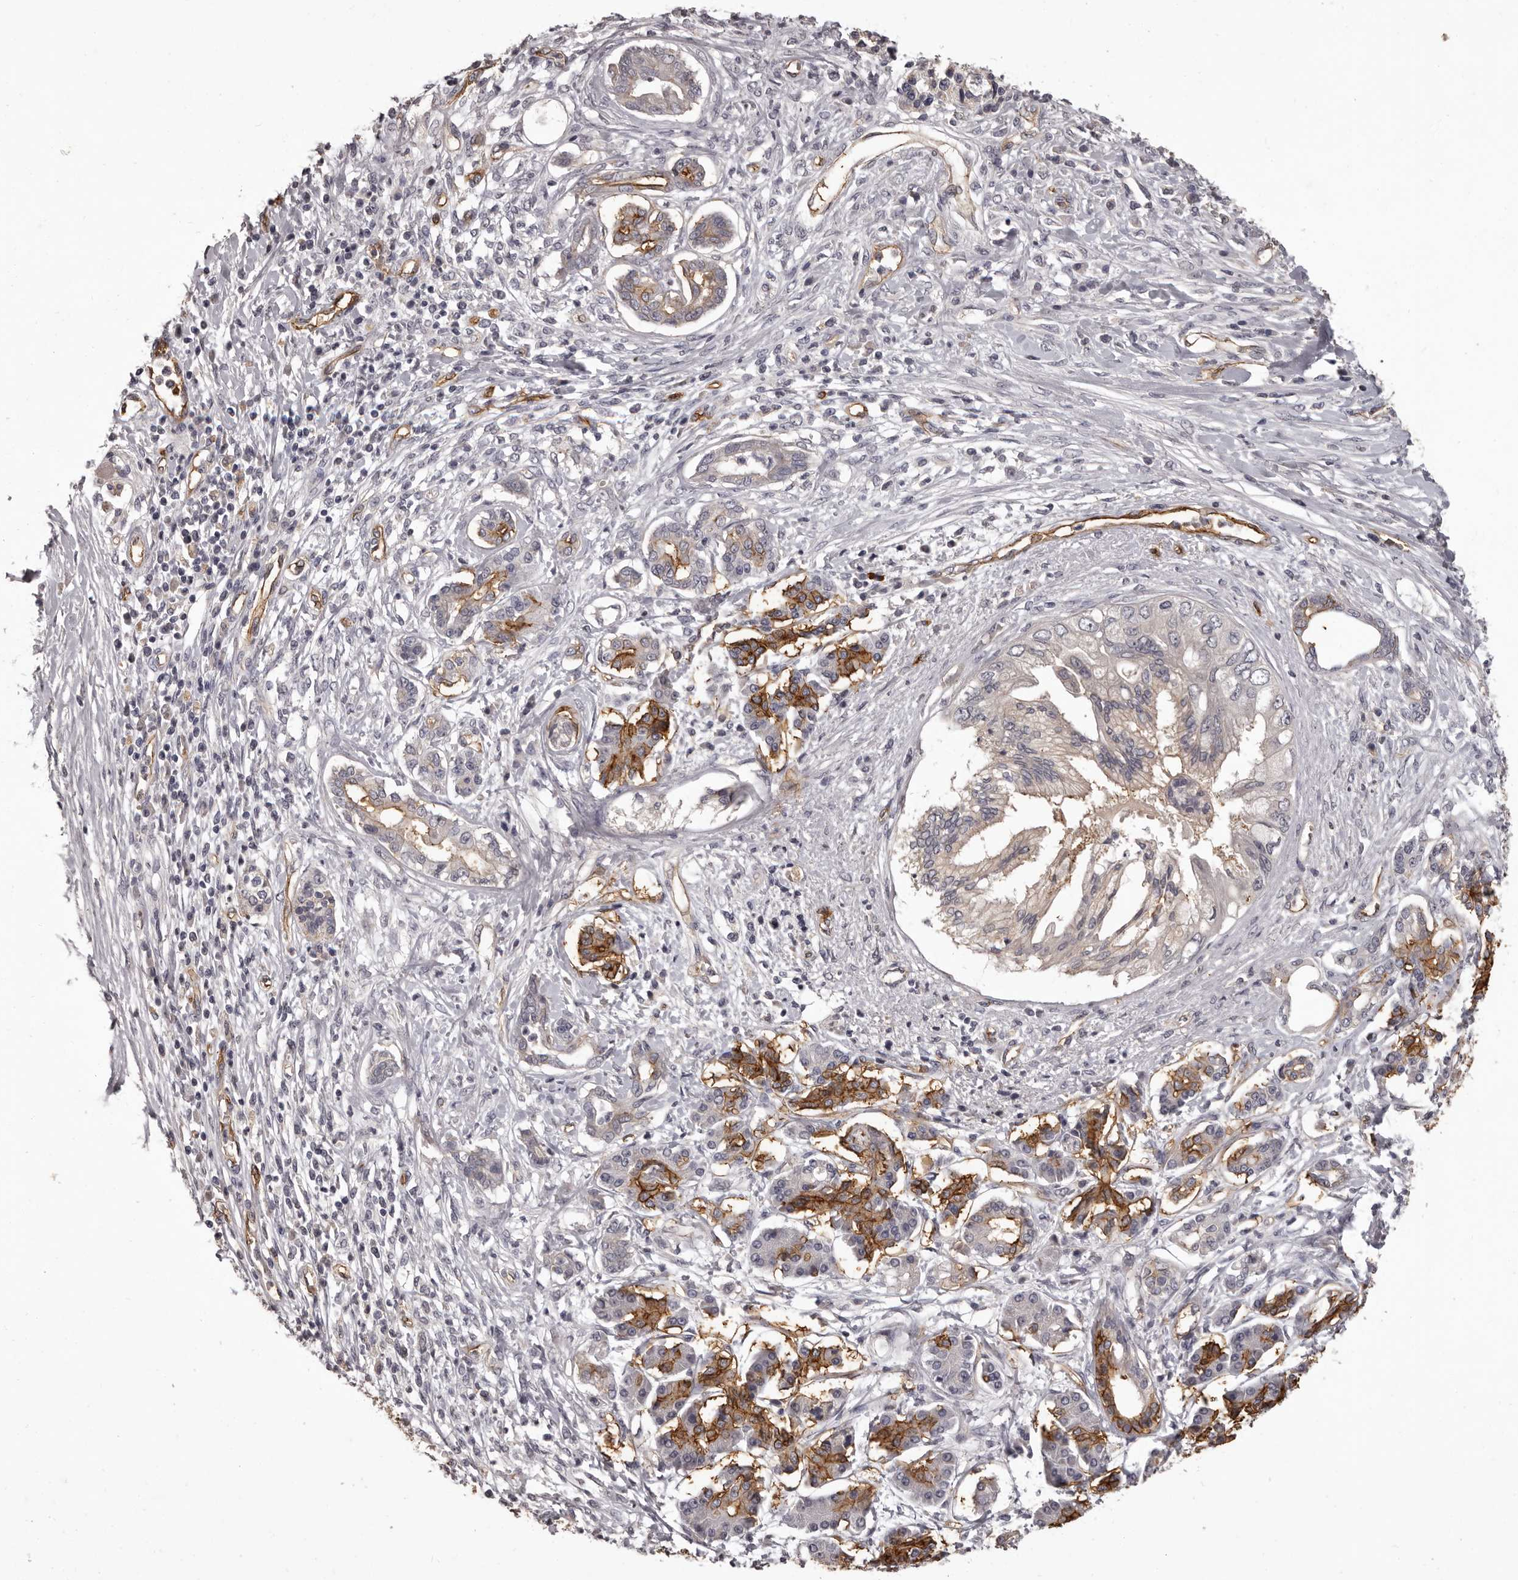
{"staining": {"intensity": "strong", "quantity": "<25%", "location": "cytoplasmic/membranous"}, "tissue": "pancreatic cancer", "cell_type": "Tumor cells", "image_type": "cancer", "snomed": [{"axis": "morphology", "description": "Adenocarcinoma, NOS"}, {"axis": "topography", "description": "Pancreas"}], "caption": "Brown immunohistochemical staining in human pancreatic adenocarcinoma exhibits strong cytoplasmic/membranous staining in about <25% of tumor cells. (IHC, brightfield microscopy, high magnification).", "gene": "GPR78", "patient": {"sex": "female", "age": 56}}